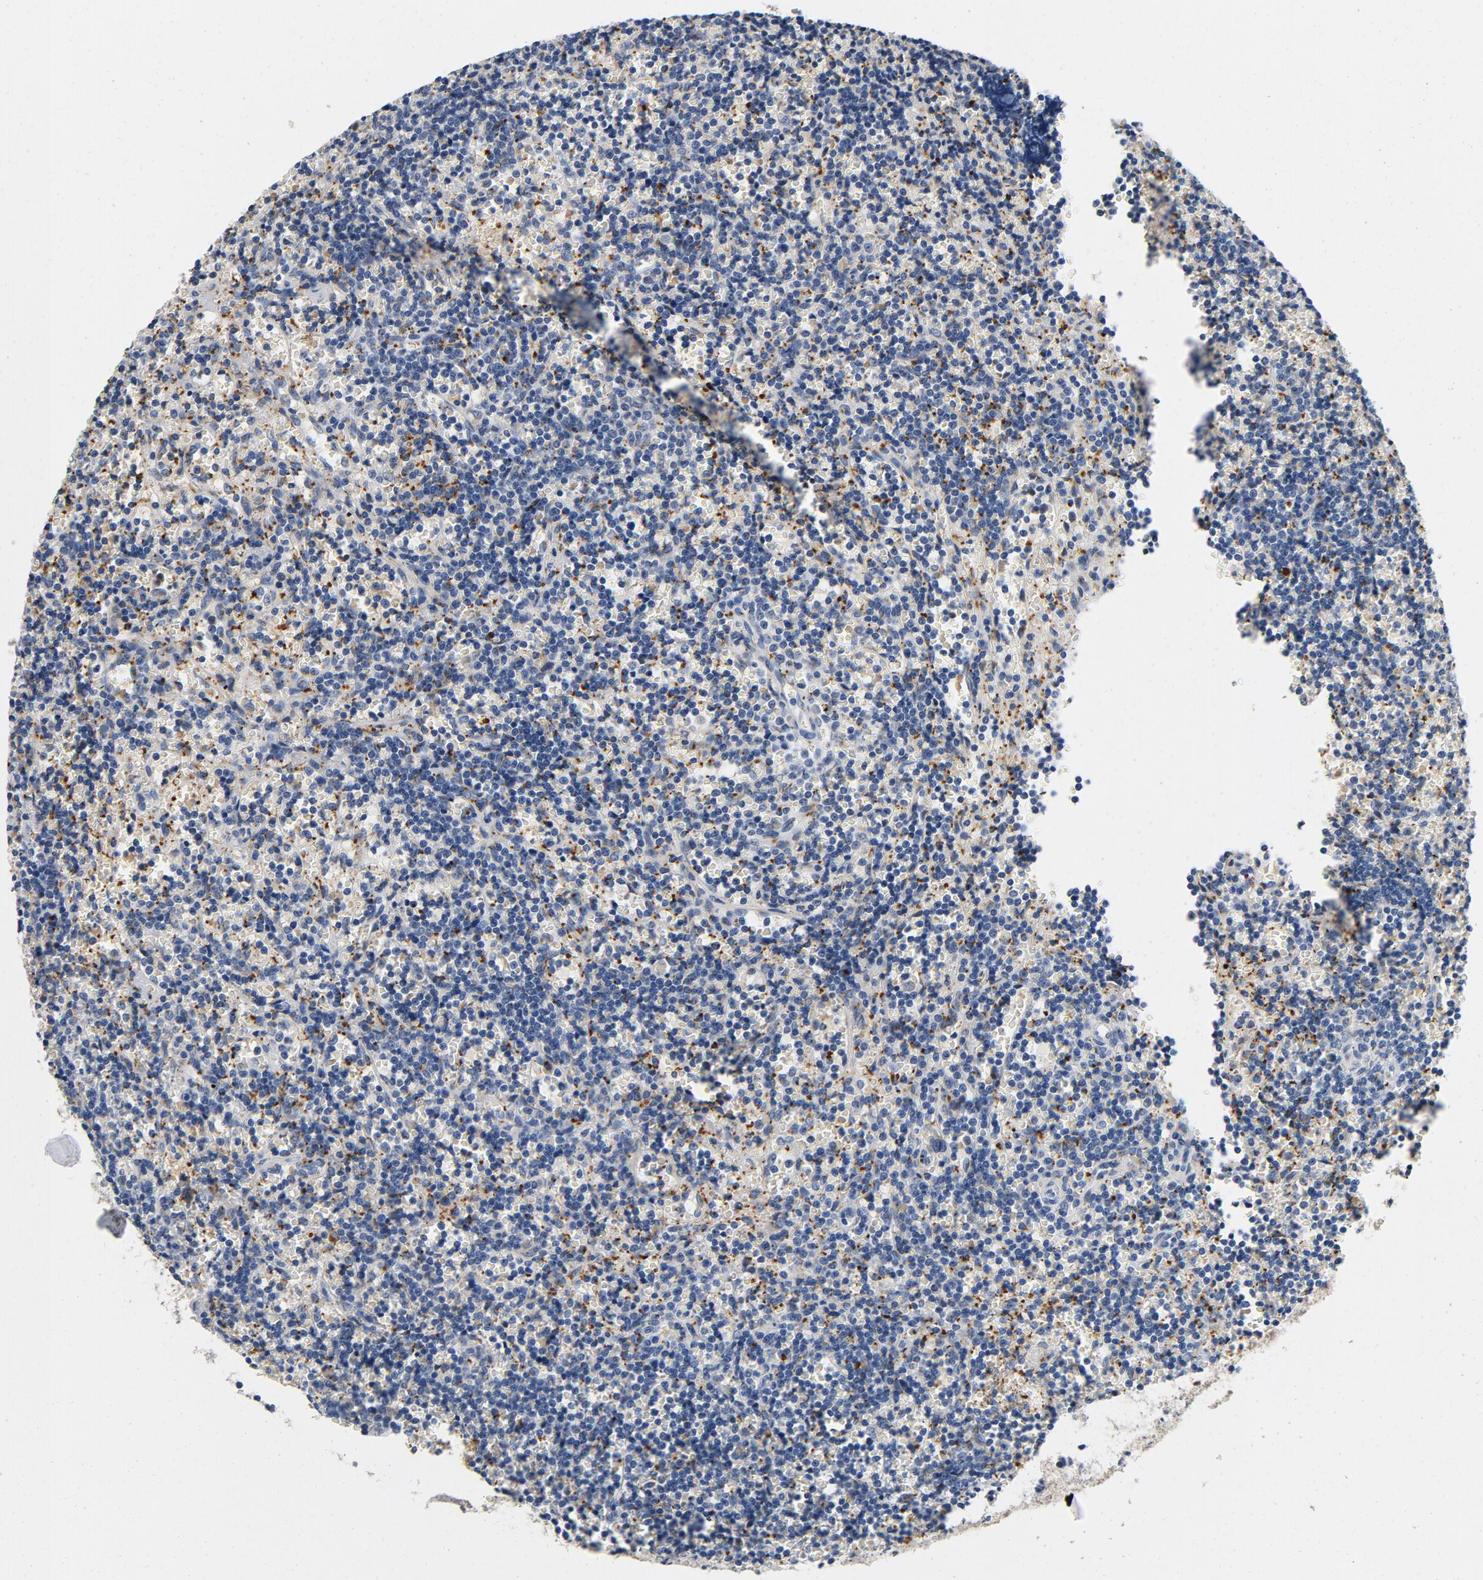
{"staining": {"intensity": "negative", "quantity": "none", "location": "none"}, "tissue": "lymphoma", "cell_type": "Tumor cells", "image_type": "cancer", "snomed": [{"axis": "morphology", "description": "Malignant lymphoma, non-Hodgkin's type, Low grade"}, {"axis": "topography", "description": "Spleen"}], "caption": "This is an immunohistochemistry histopathology image of human malignant lymphoma, non-Hodgkin's type (low-grade). There is no staining in tumor cells.", "gene": "LMAN2", "patient": {"sex": "male", "age": 60}}